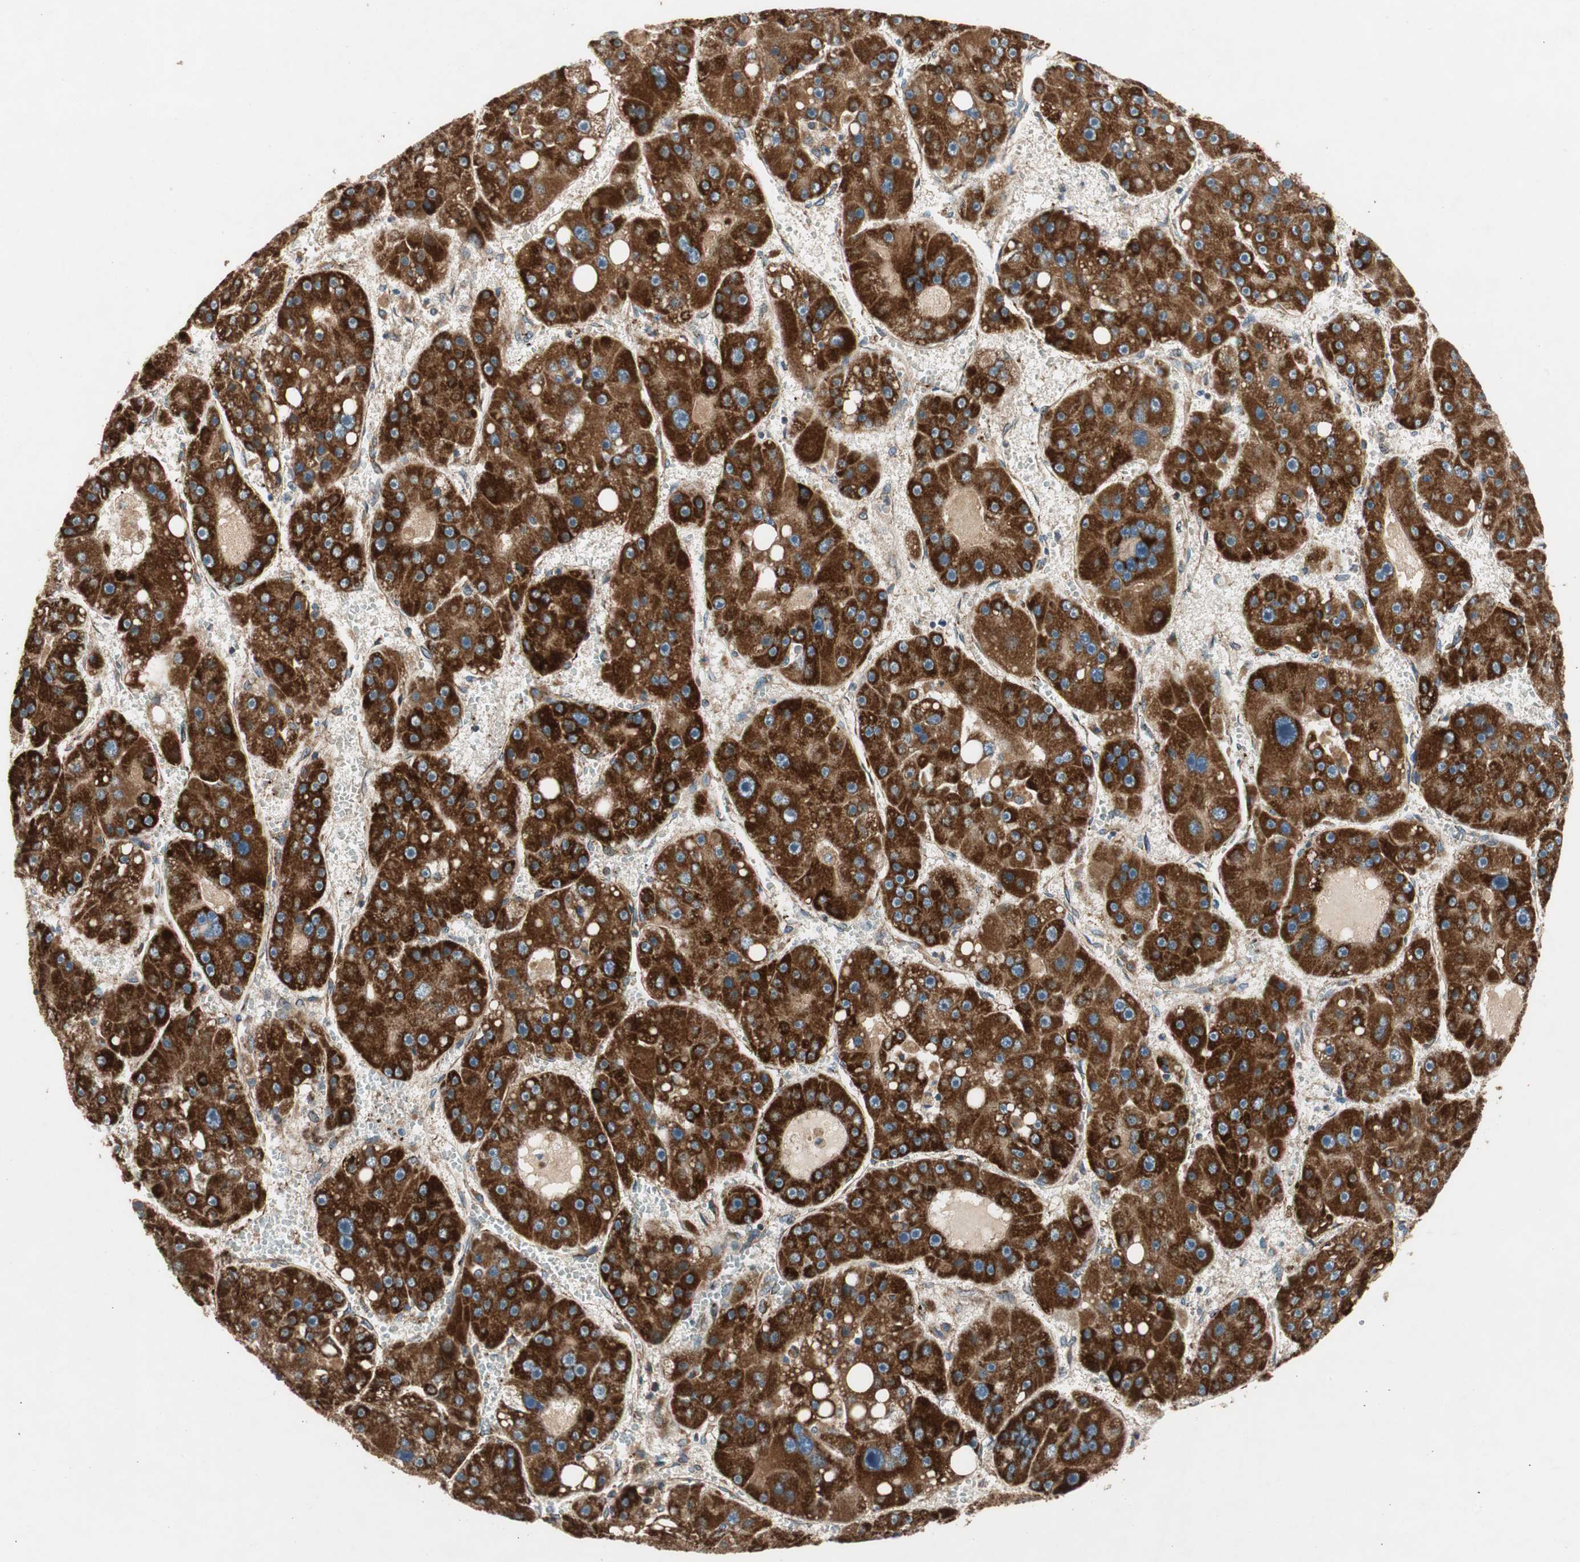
{"staining": {"intensity": "strong", "quantity": ">75%", "location": "cytoplasmic/membranous"}, "tissue": "liver cancer", "cell_type": "Tumor cells", "image_type": "cancer", "snomed": [{"axis": "morphology", "description": "Carcinoma, Hepatocellular, NOS"}, {"axis": "topography", "description": "Liver"}], "caption": "IHC histopathology image of neoplastic tissue: liver cancer (hepatocellular carcinoma) stained using immunohistochemistry displays high levels of strong protein expression localized specifically in the cytoplasmic/membranous of tumor cells, appearing as a cytoplasmic/membranous brown color.", "gene": "AKAP1", "patient": {"sex": "female", "age": 61}}